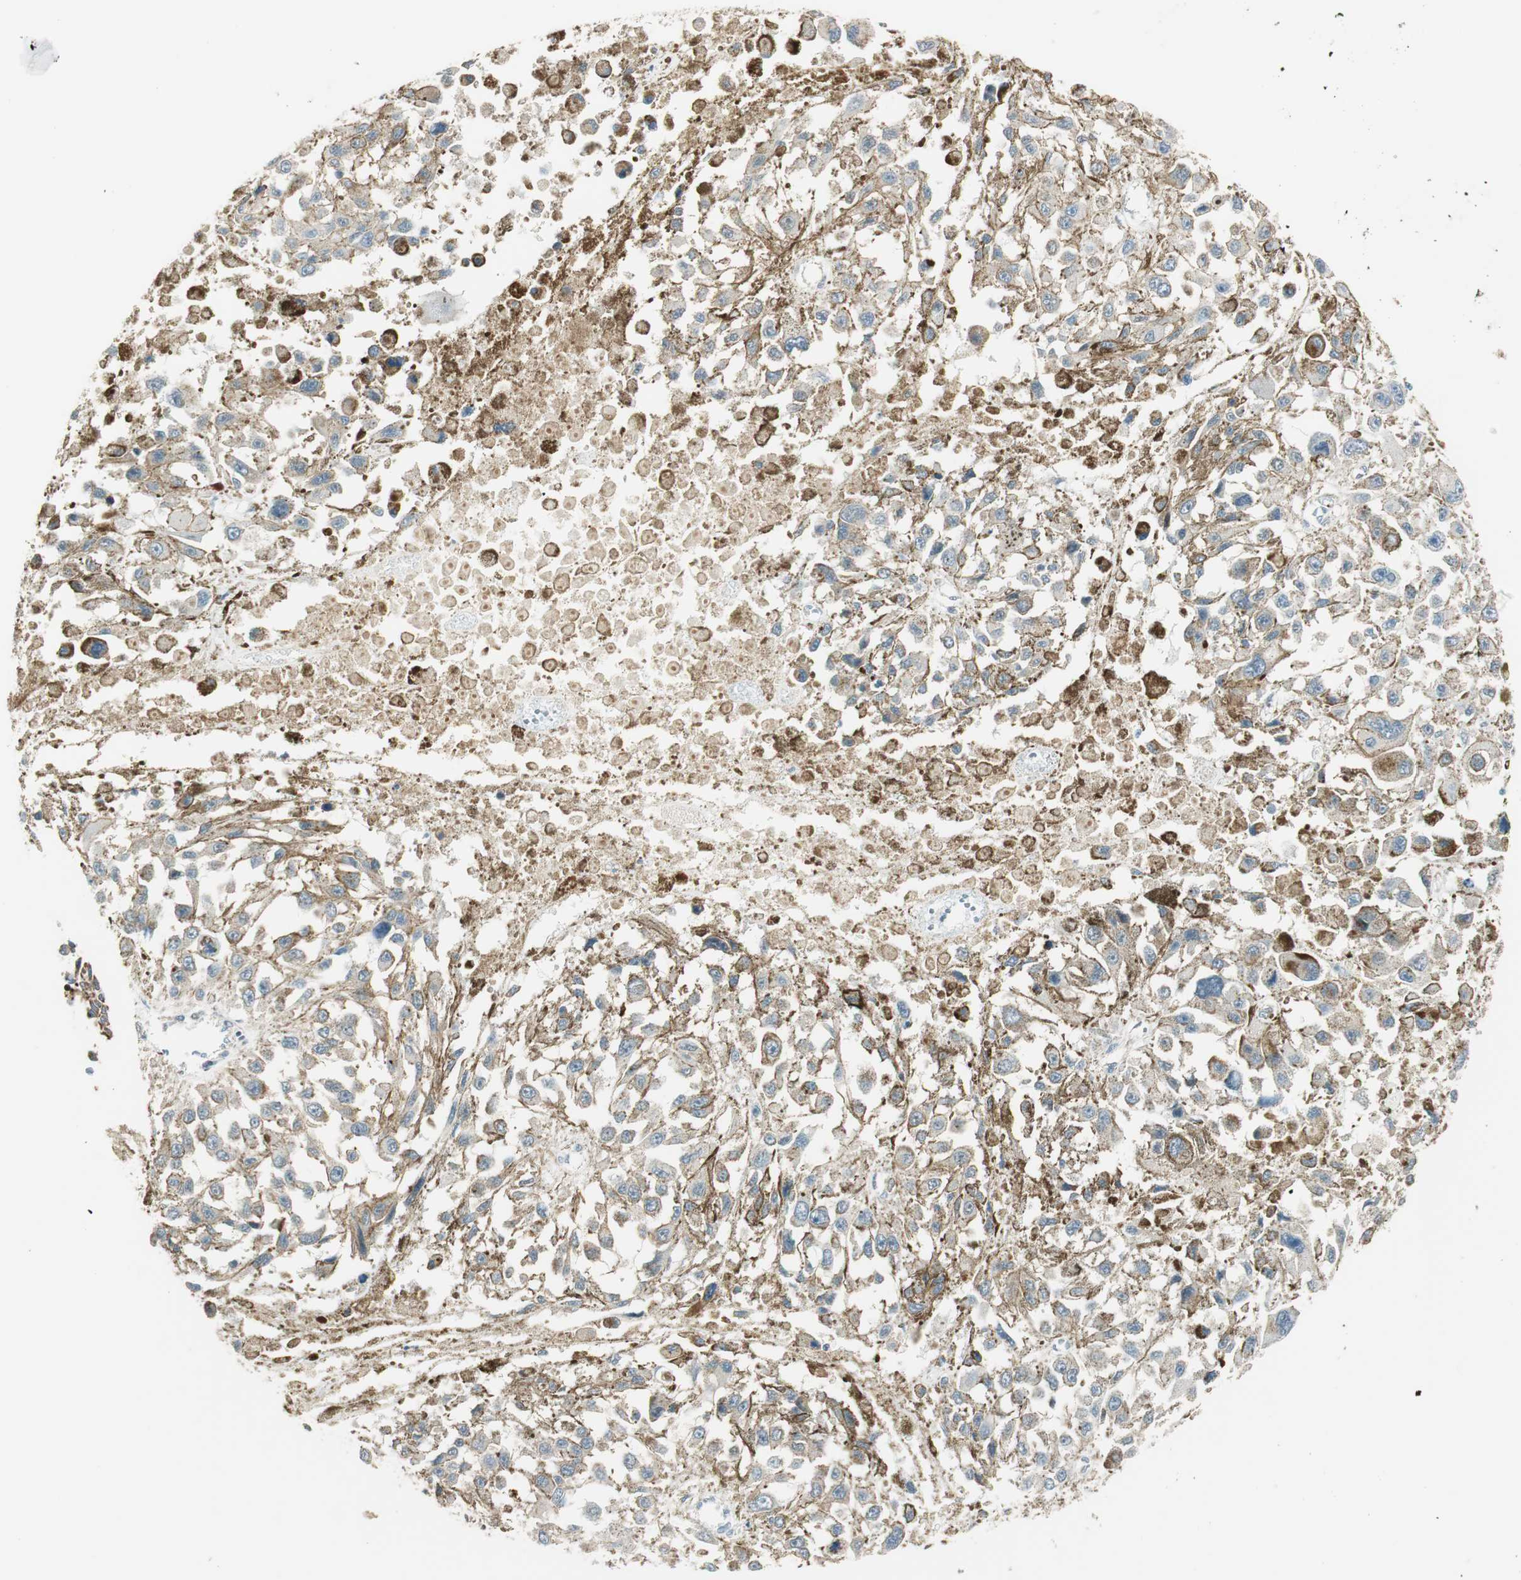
{"staining": {"intensity": "negative", "quantity": "none", "location": "none"}, "tissue": "melanoma", "cell_type": "Tumor cells", "image_type": "cancer", "snomed": [{"axis": "morphology", "description": "Malignant melanoma, Metastatic site"}, {"axis": "topography", "description": "Lymph node"}], "caption": "DAB (3,3'-diaminobenzidine) immunohistochemical staining of human malignant melanoma (metastatic site) demonstrates no significant staining in tumor cells.", "gene": "PI4K2B", "patient": {"sex": "male", "age": 59}}